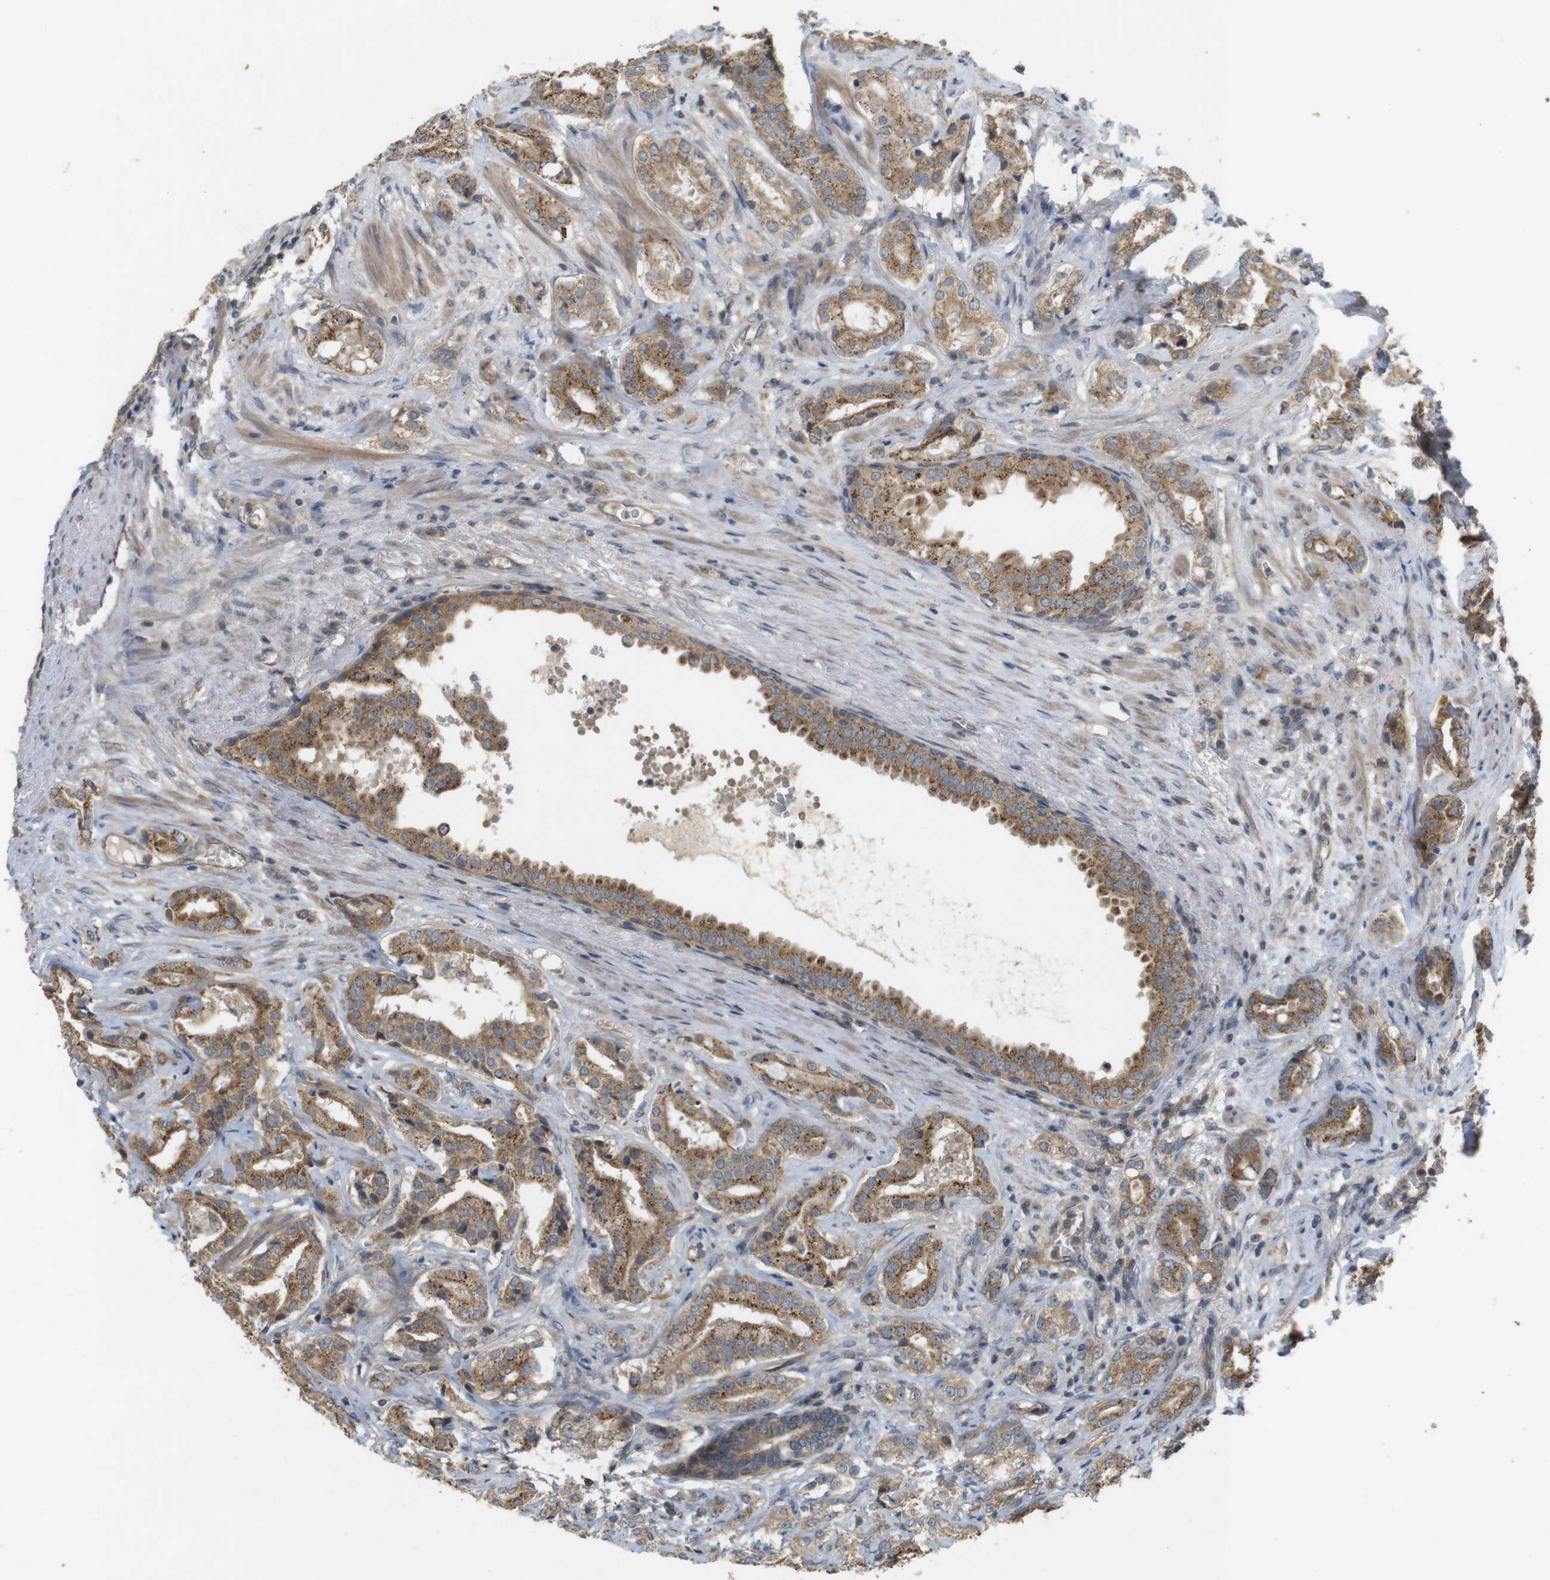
{"staining": {"intensity": "moderate", "quantity": ">75%", "location": "cytoplasmic/membranous"}, "tissue": "prostate cancer", "cell_type": "Tumor cells", "image_type": "cancer", "snomed": [{"axis": "morphology", "description": "Adenocarcinoma, High grade"}, {"axis": "topography", "description": "Prostate"}], "caption": "Prostate cancer (adenocarcinoma (high-grade)) stained with a brown dye shows moderate cytoplasmic/membranous positive positivity in approximately >75% of tumor cells.", "gene": "CLTC", "patient": {"sex": "male", "age": 64}}